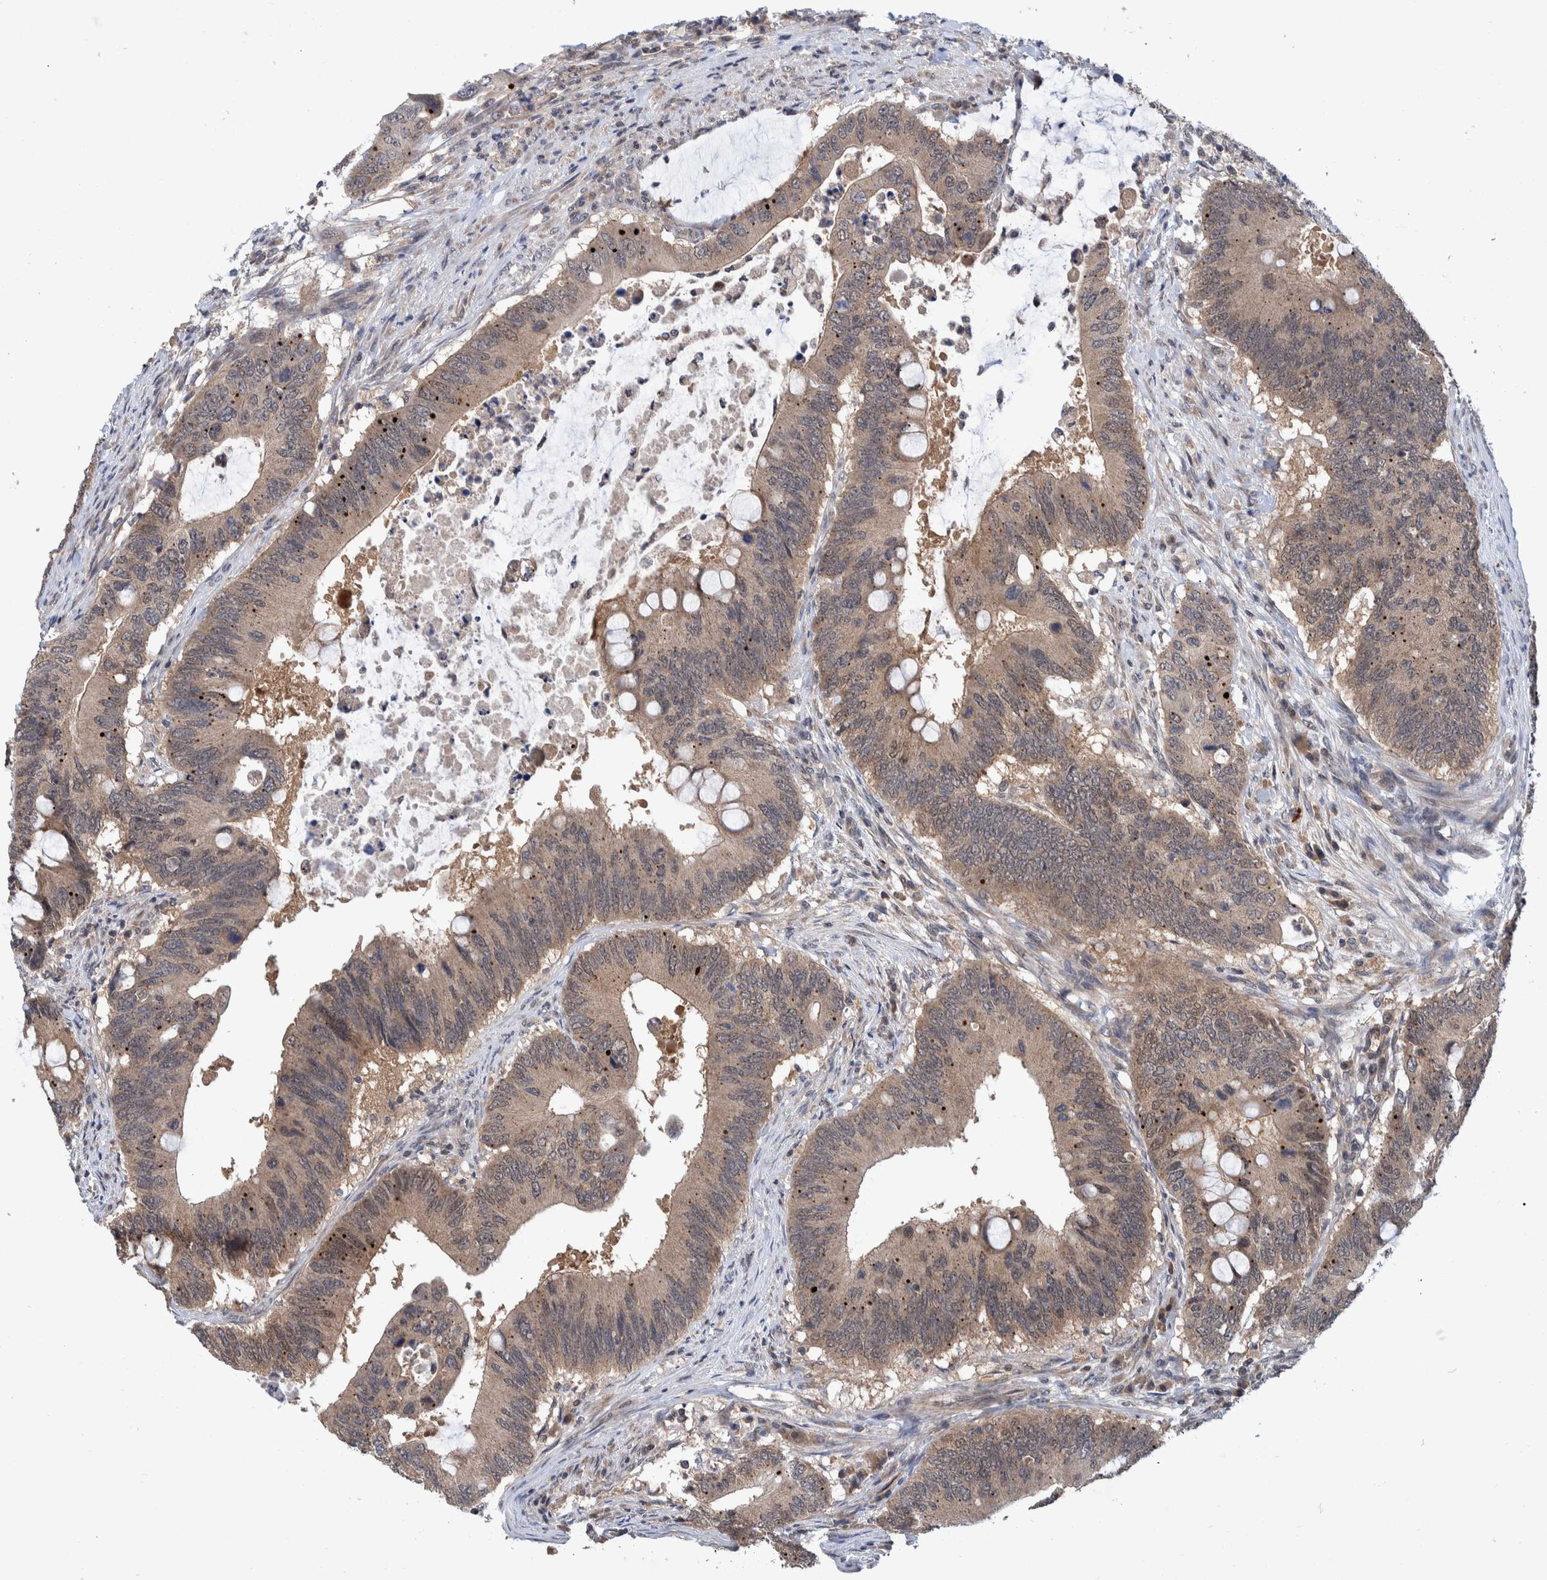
{"staining": {"intensity": "moderate", "quantity": ">75%", "location": "cytoplasmic/membranous,nuclear"}, "tissue": "colorectal cancer", "cell_type": "Tumor cells", "image_type": "cancer", "snomed": [{"axis": "morphology", "description": "Adenocarcinoma, NOS"}, {"axis": "topography", "description": "Colon"}], "caption": "Protein analysis of colorectal adenocarcinoma tissue demonstrates moderate cytoplasmic/membranous and nuclear staining in about >75% of tumor cells. The staining is performed using DAB (3,3'-diaminobenzidine) brown chromogen to label protein expression. The nuclei are counter-stained blue using hematoxylin.", "gene": "PLPBP", "patient": {"sex": "male", "age": 71}}